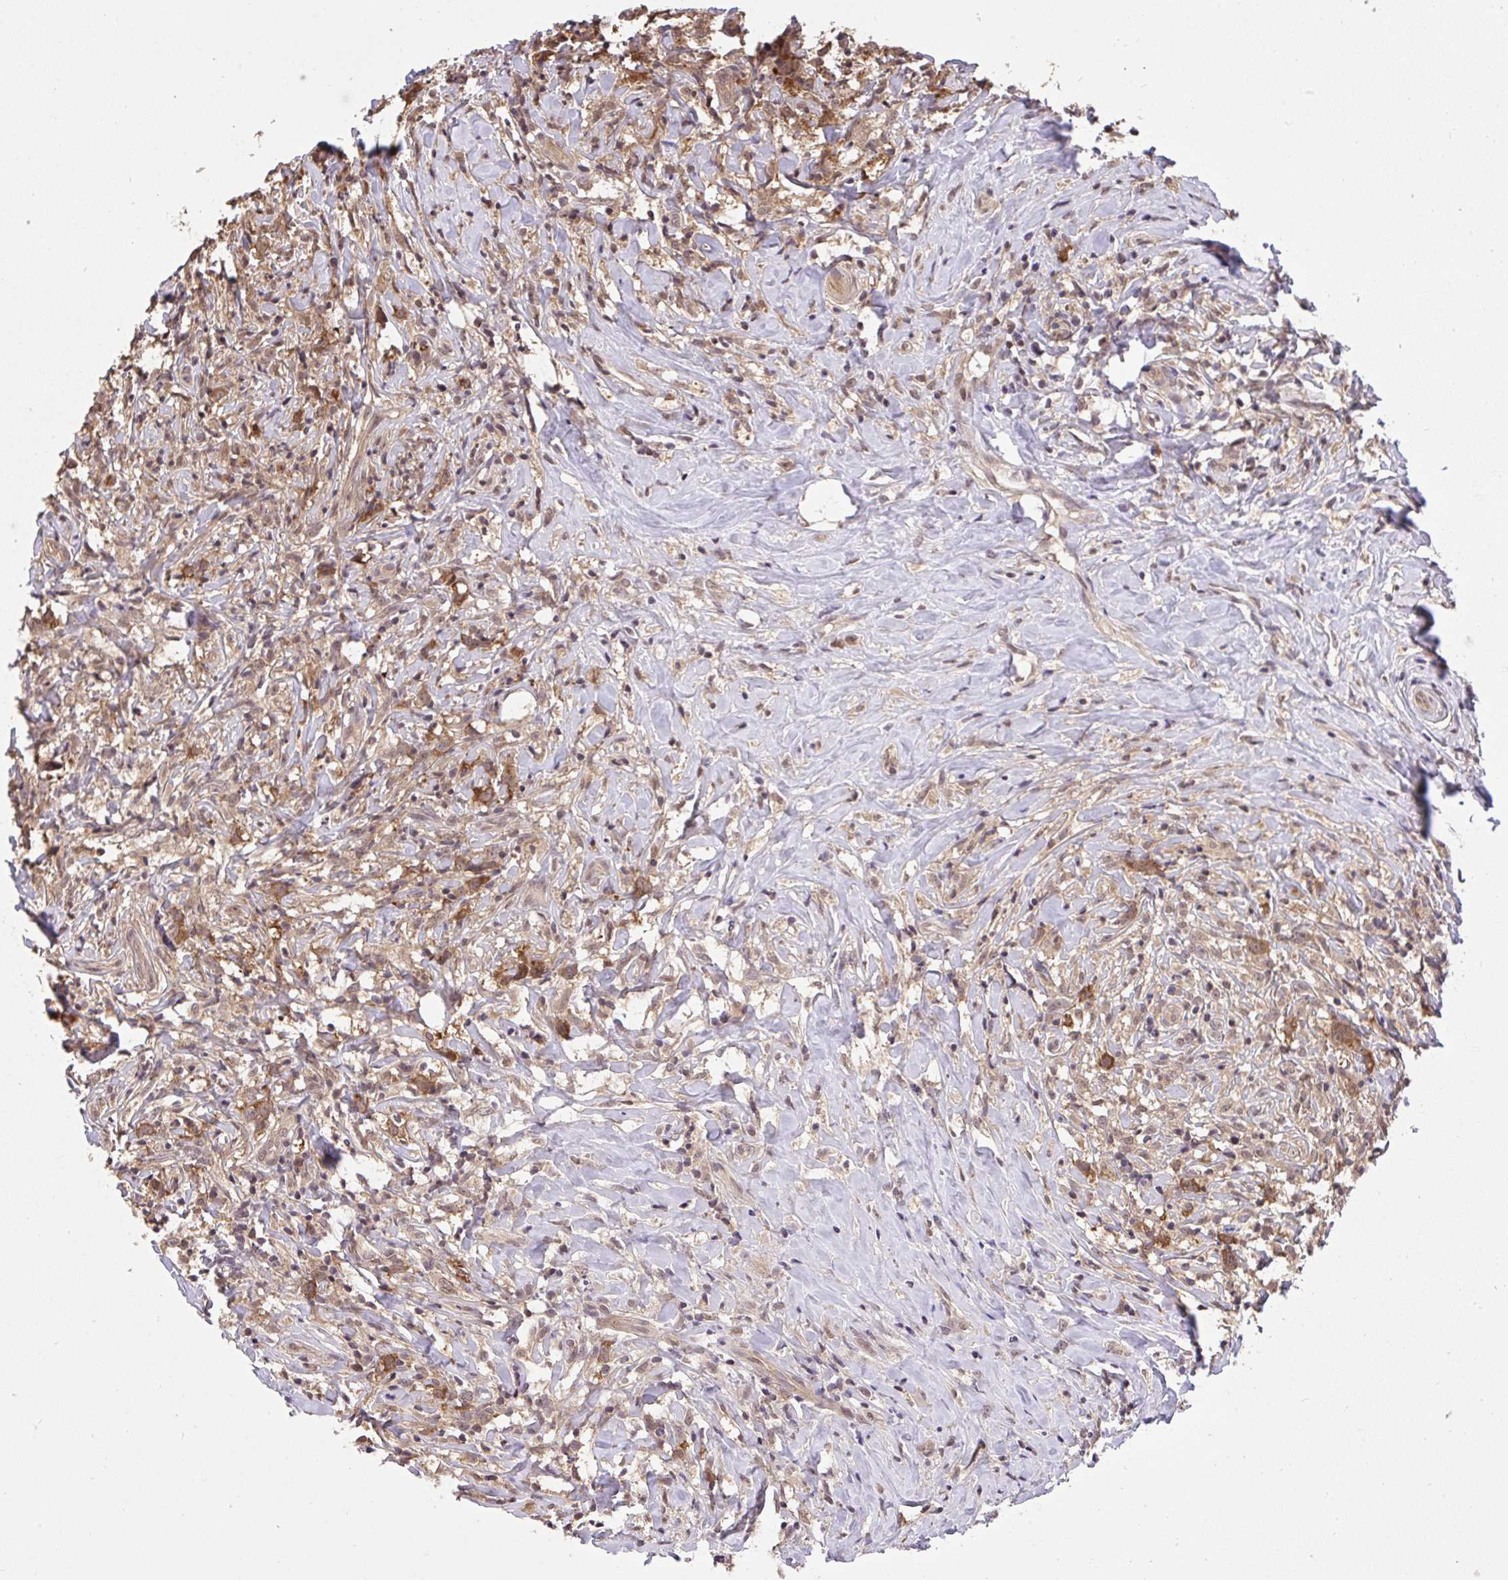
{"staining": {"intensity": "strong", "quantity": ">75%", "location": "cytoplasmic/membranous"}, "tissue": "lymphoma", "cell_type": "Tumor cells", "image_type": "cancer", "snomed": [{"axis": "morphology", "description": "Hodgkin's disease, NOS"}, {"axis": "topography", "description": "No Tissue"}], "caption": "This is an image of immunohistochemistry staining of Hodgkin's disease, which shows strong expression in the cytoplasmic/membranous of tumor cells.", "gene": "C12orf57", "patient": {"sex": "female", "age": 21}}